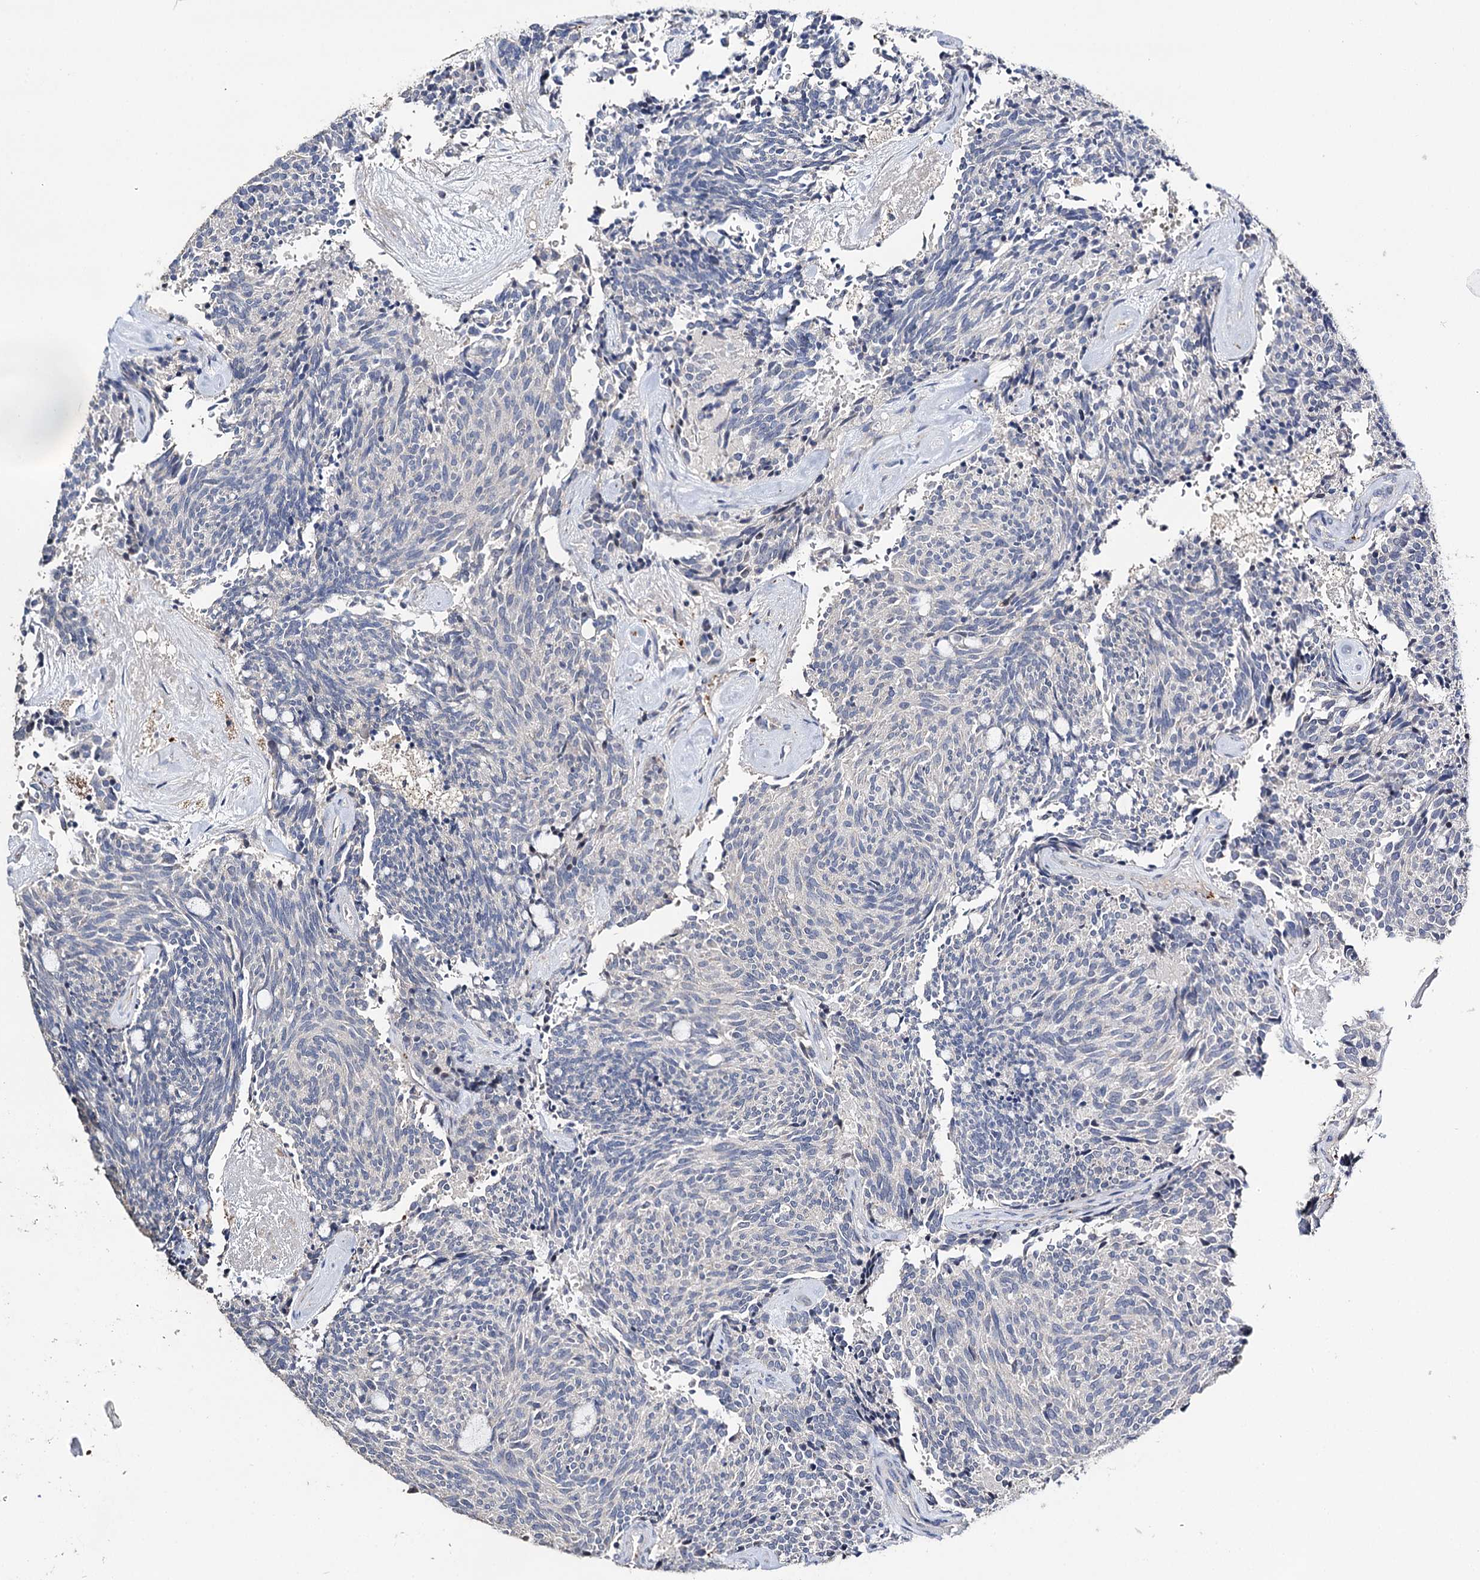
{"staining": {"intensity": "negative", "quantity": "none", "location": "none"}, "tissue": "carcinoid", "cell_type": "Tumor cells", "image_type": "cancer", "snomed": [{"axis": "morphology", "description": "Carcinoid, malignant, NOS"}, {"axis": "topography", "description": "Pancreas"}], "caption": "Immunohistochemistry histopathology image of carcinoid (malignant) stained for a protein (brown), which shows no expression in tumor cells.", "gene": "DNAH6", "patient": {"sex": "female", "age": 54}}